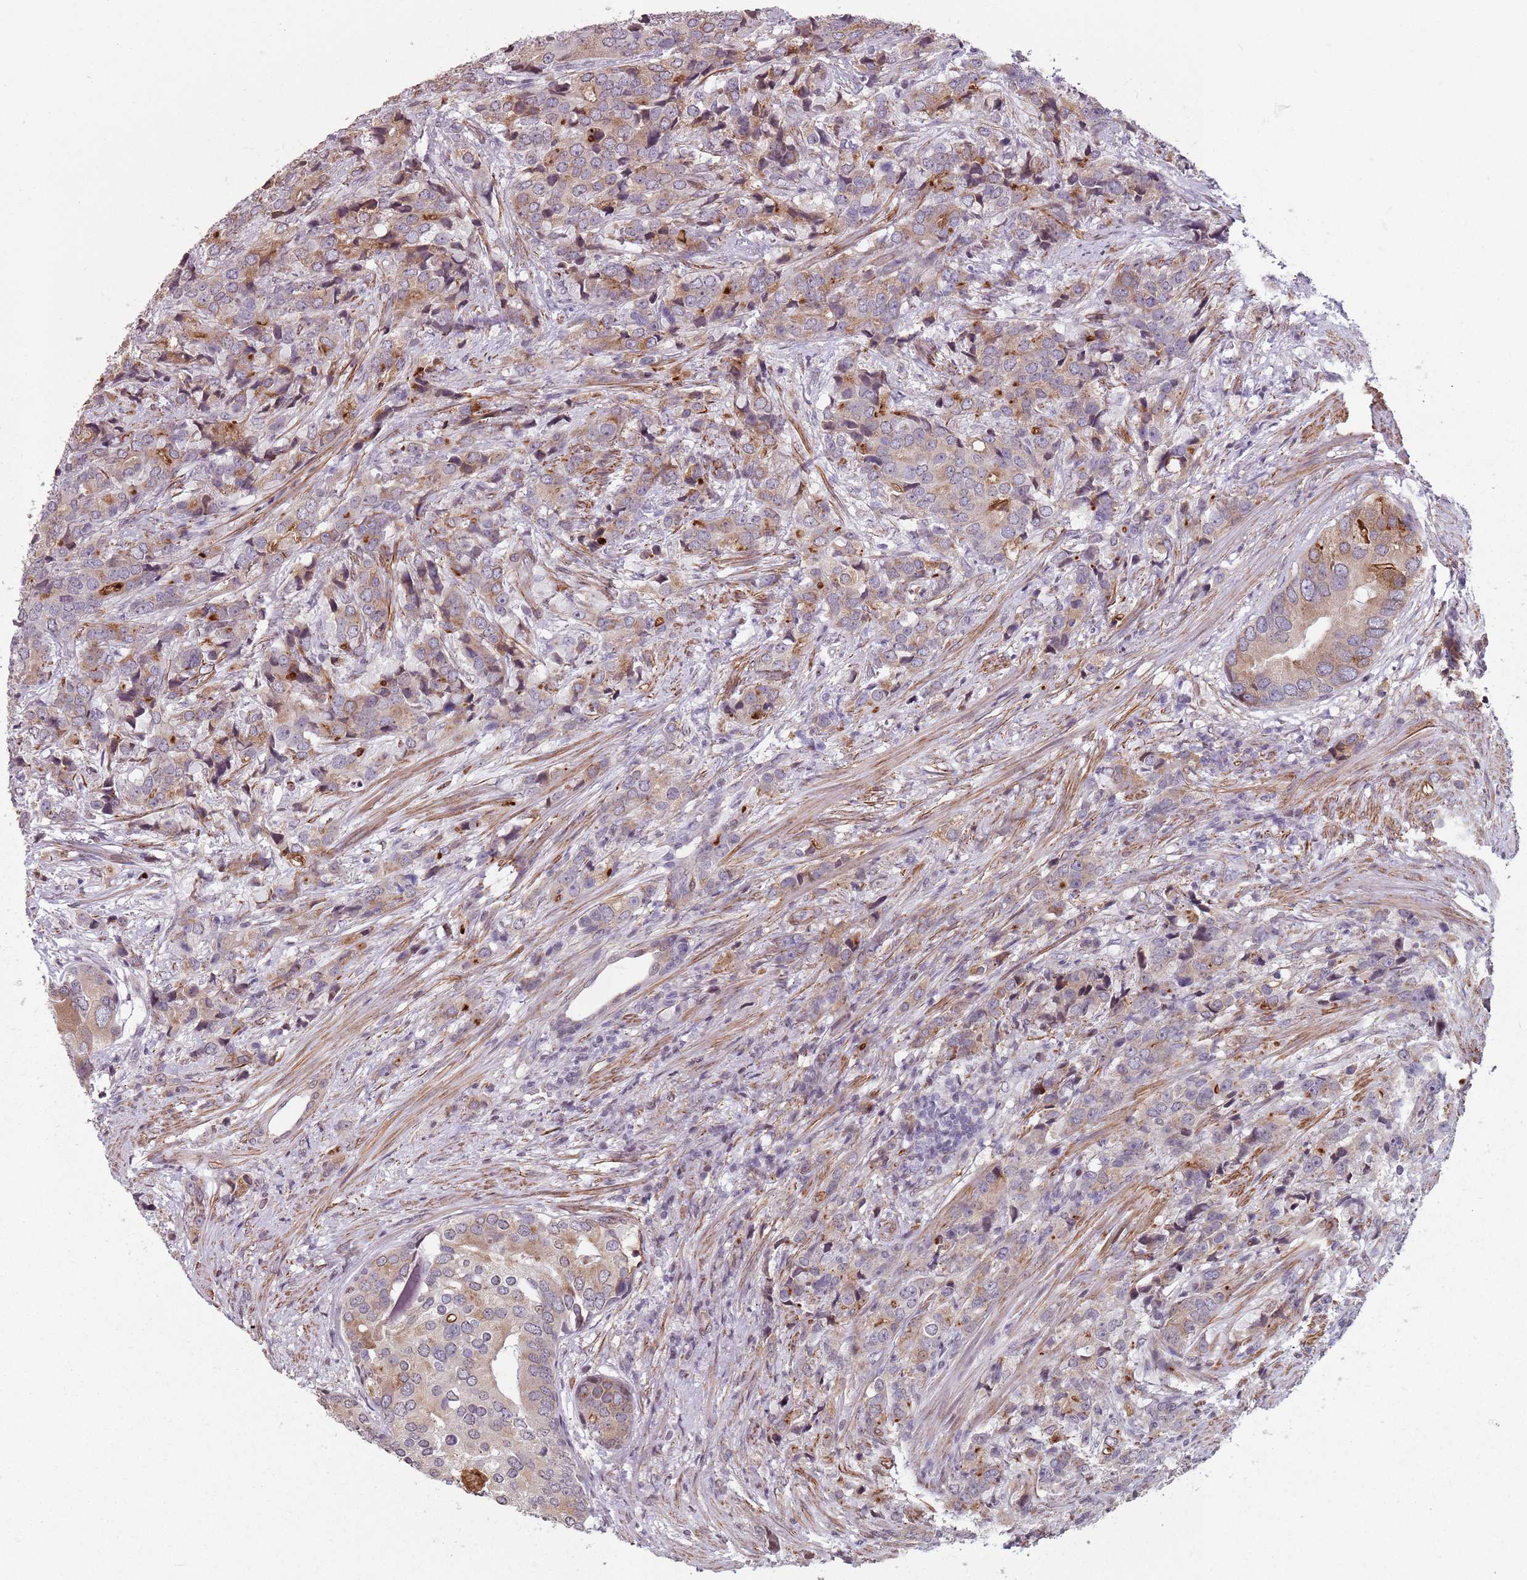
{"staining": {"intensity": "moderate", "quantity": "<25%", "location": "cytoplasmic/membranous"}, "tissue": "prostate cancer", "cell_type": "Tumor cells", "image_type": "cancer", "snomed": [{"axis": "morphology", "description": "Adenocarcinoma, High grade"}, {"axis": "topography", "description": "Prostate"}], "caption": "Immunohistochemistry of adenocarcinoma (high-grade) (prostate) shows low levels of moderate cytoplasmic/membranous positivity in approximately <25% of tumor cells. (DAB IHC, brown staining for protein, blue staining for nuclei).", "gene": "TMC4", "patient": {"sex": "male", "age": 62}}